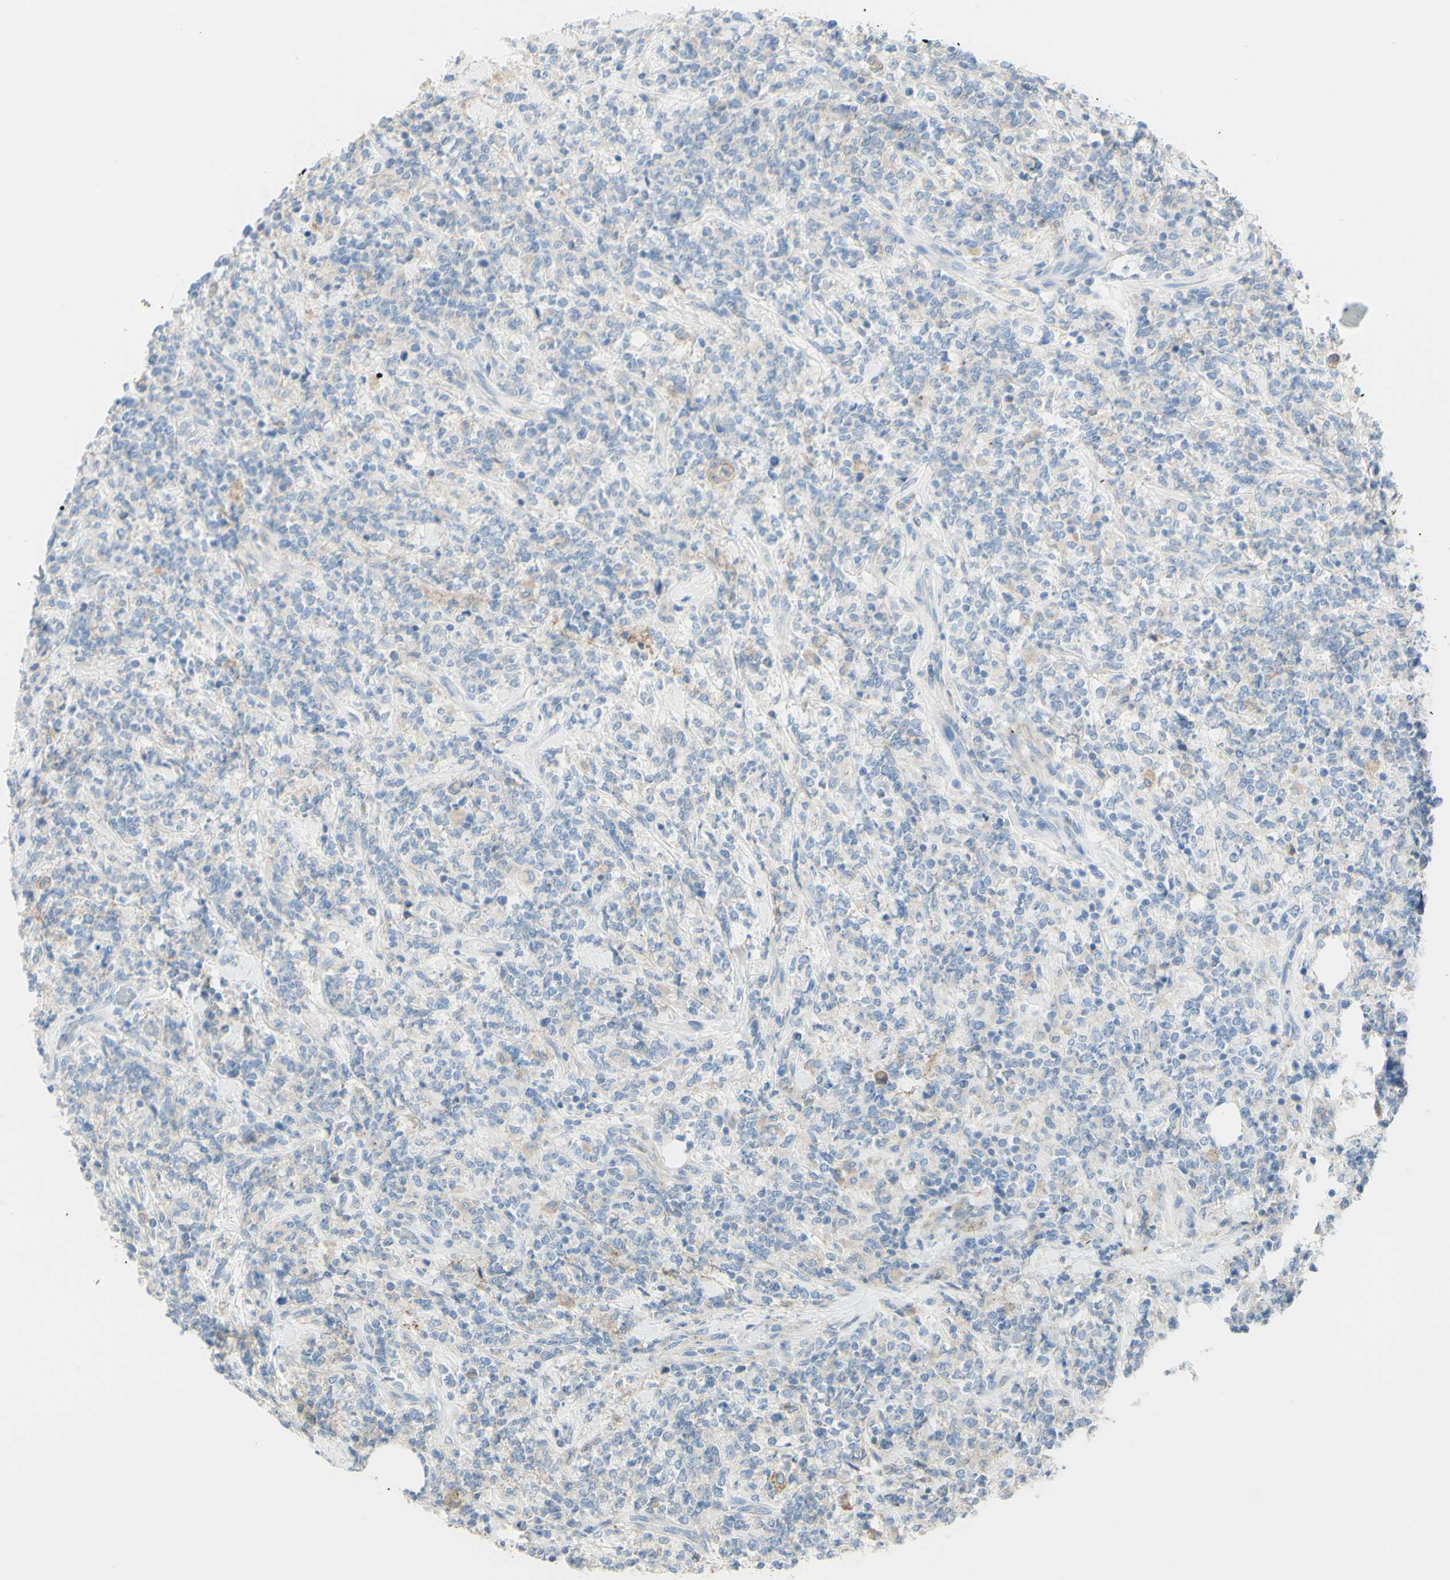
{"staining": {"intensity": "negative", "quantity": "none", "location": "none"}, "tissue": "lymphoma", "cell_type": "Tumor cells", "image_type": "cancer", "snomed": [{"axis": "morphology", "description": "Malignant lymphoma, non-Hodgkin's type, High grade"}, {"axis": "topography", "description": "Soft tissue"}], "caption": "Lymphoma was stained to show a protein in brown. There is no significant staining in tumor cells. (Immunohistochemistry (ihc), brightfield microscopy, high magnification).", "gene": "ALCAM", "patient": {"sex": "male", "age": 18}}